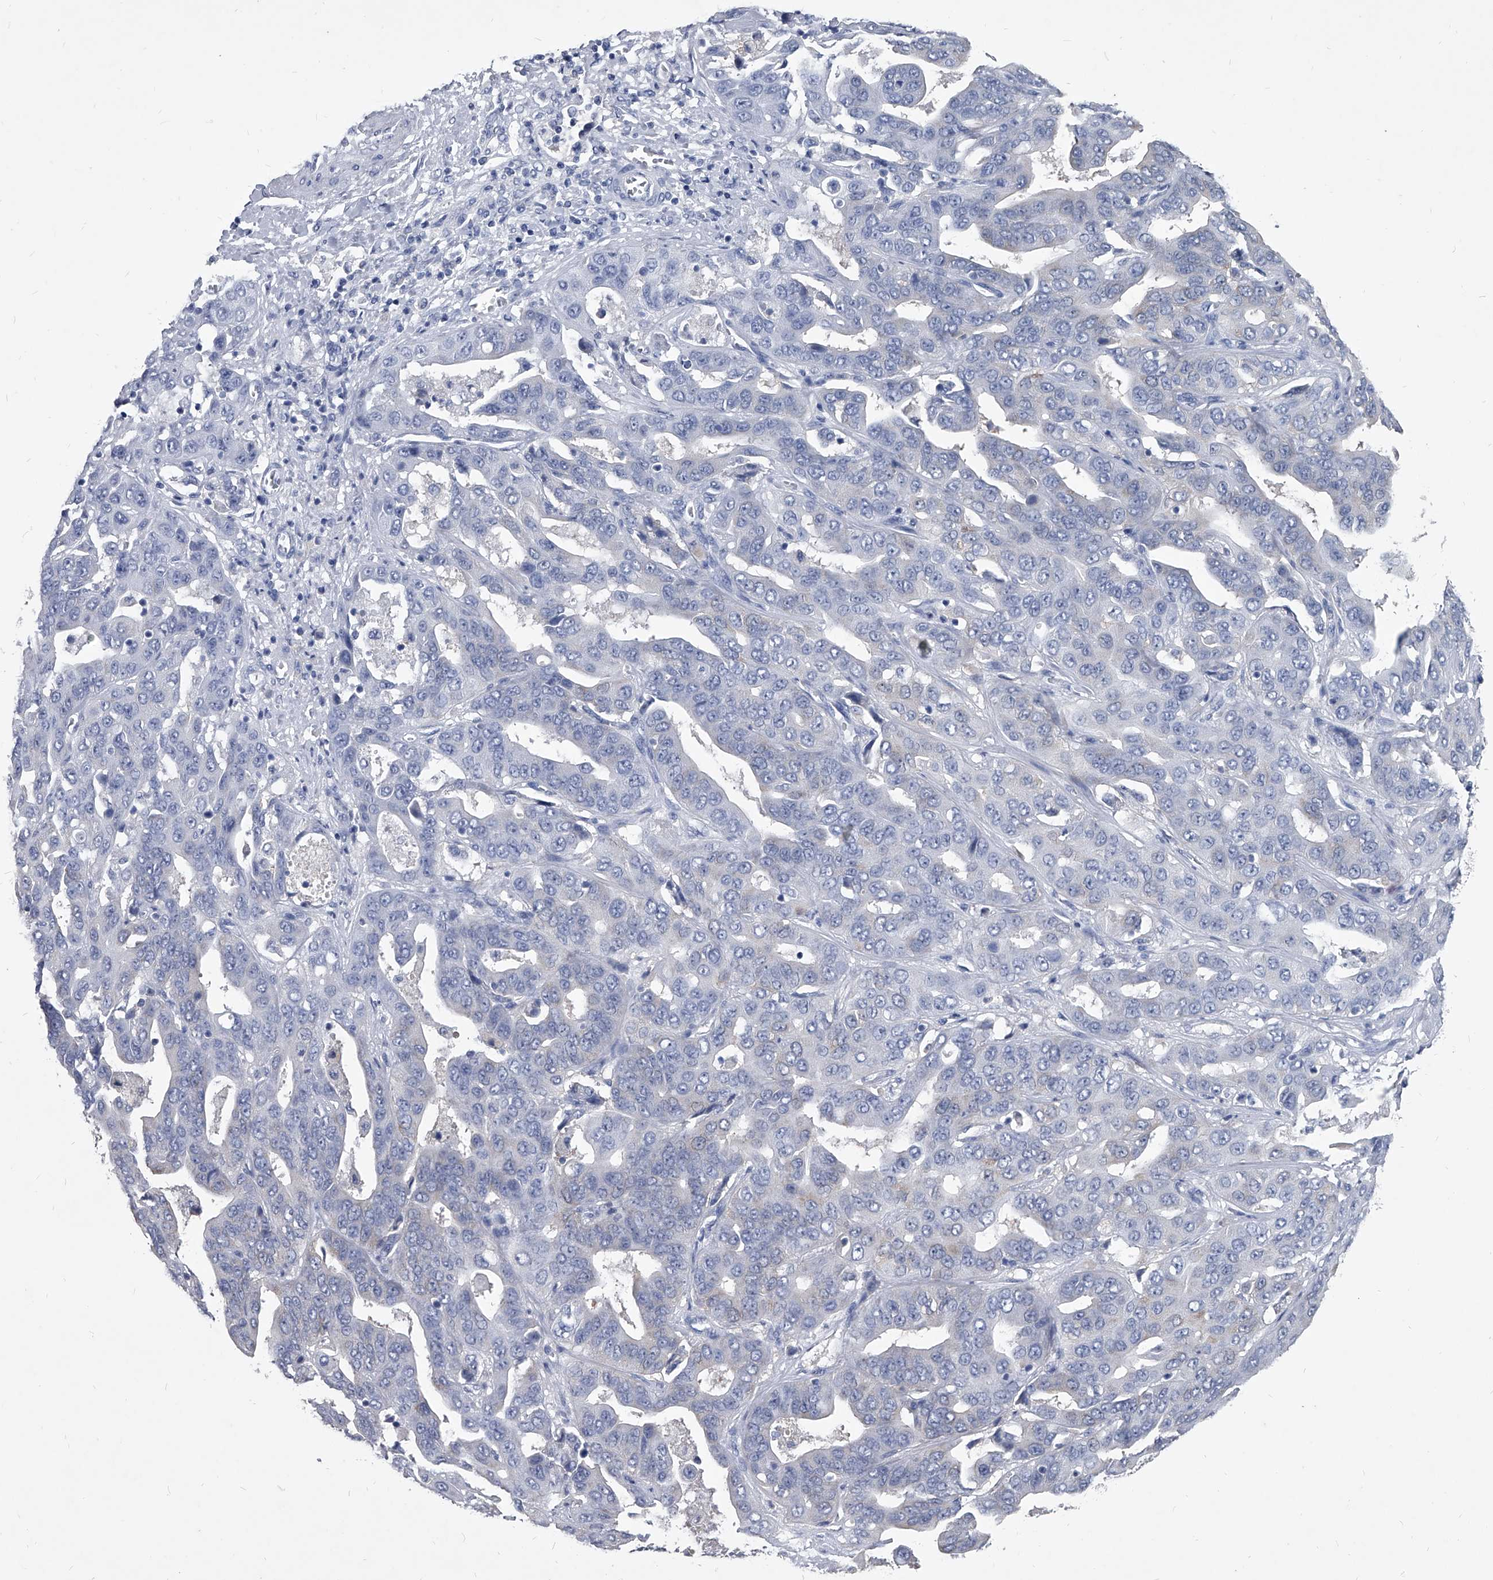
{"staining": {"intensity": "negative", "quantity": "none", "location": "none"}, "tissue": "liver cancer", "cell_type": "Tumor cells", "image_type": "cancer", "snomed": [{"axis": "morphology", "description": "Cholangiocarcinoma"}, {"axis": "topography", "description": "Liver"}], "caption": "Immunohistochemistry micrograph of human cholangiocarcinoma (liver) stained for a protein (brown), which demonstrates no expression in tumor cells.", "gene": "BCAS1", "patient": {"sex": "female", "age": 52}}